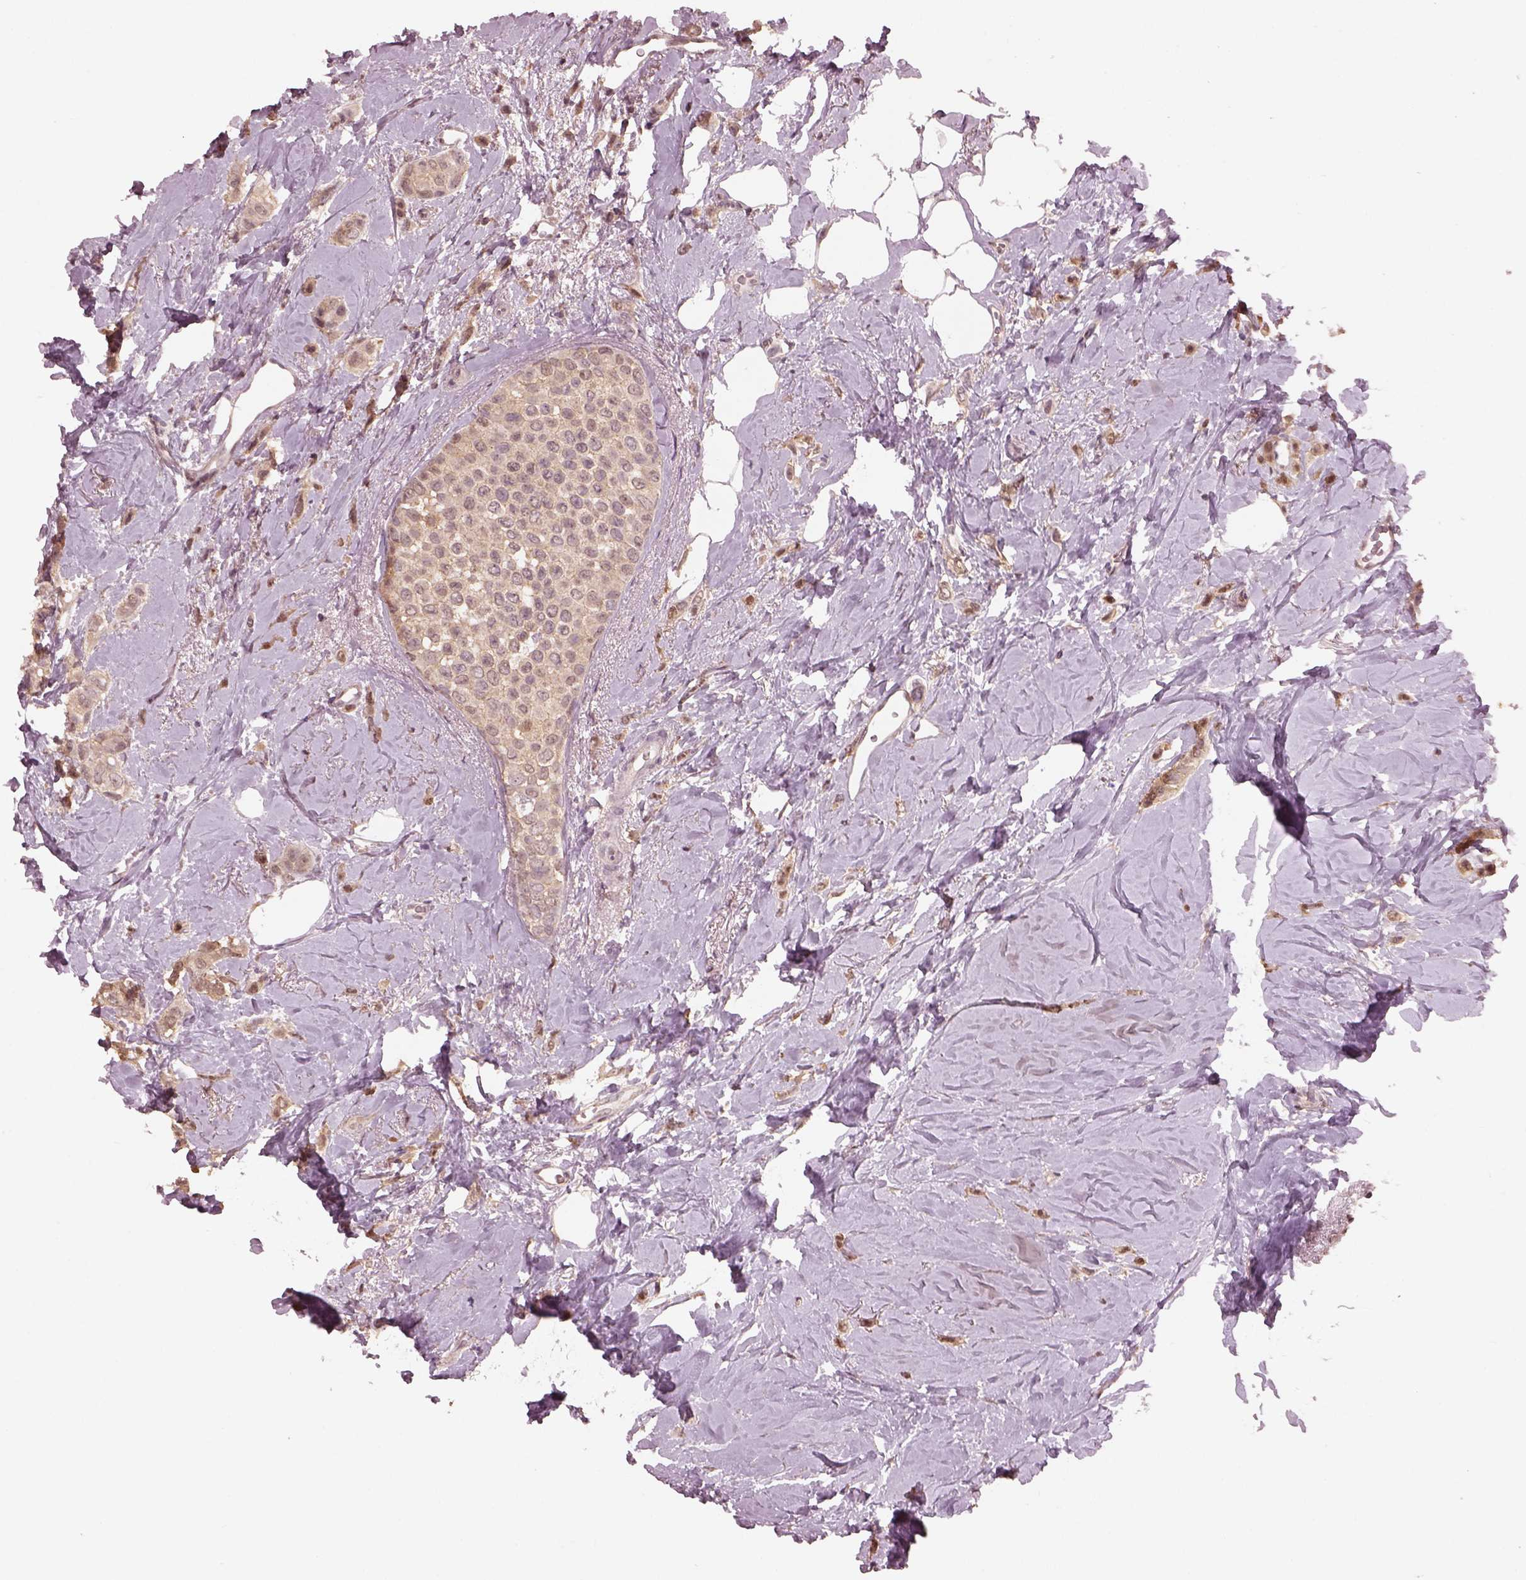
{"staining": {"intensity": "weak", "quantity": "25%-75%", "location": "cytoplasmic/membranous"}, "tissue": "breast cancer", "cell_type": "Tumor cells", "image_type": "cancer", "snomed": [{"axis": "morphology", "description": "Lobular carcinoma"}, {"axis": "topography", "description": "Breast"}], "caption": "DAB immunohistochemical staining of human lobular carcinoma (breast) shows weak cytoplasmic/membranous protein staining in approximately 25%-75% of tumor cells.", "gene": "SRI", "patient": {"sex": "female", "age": 66}}